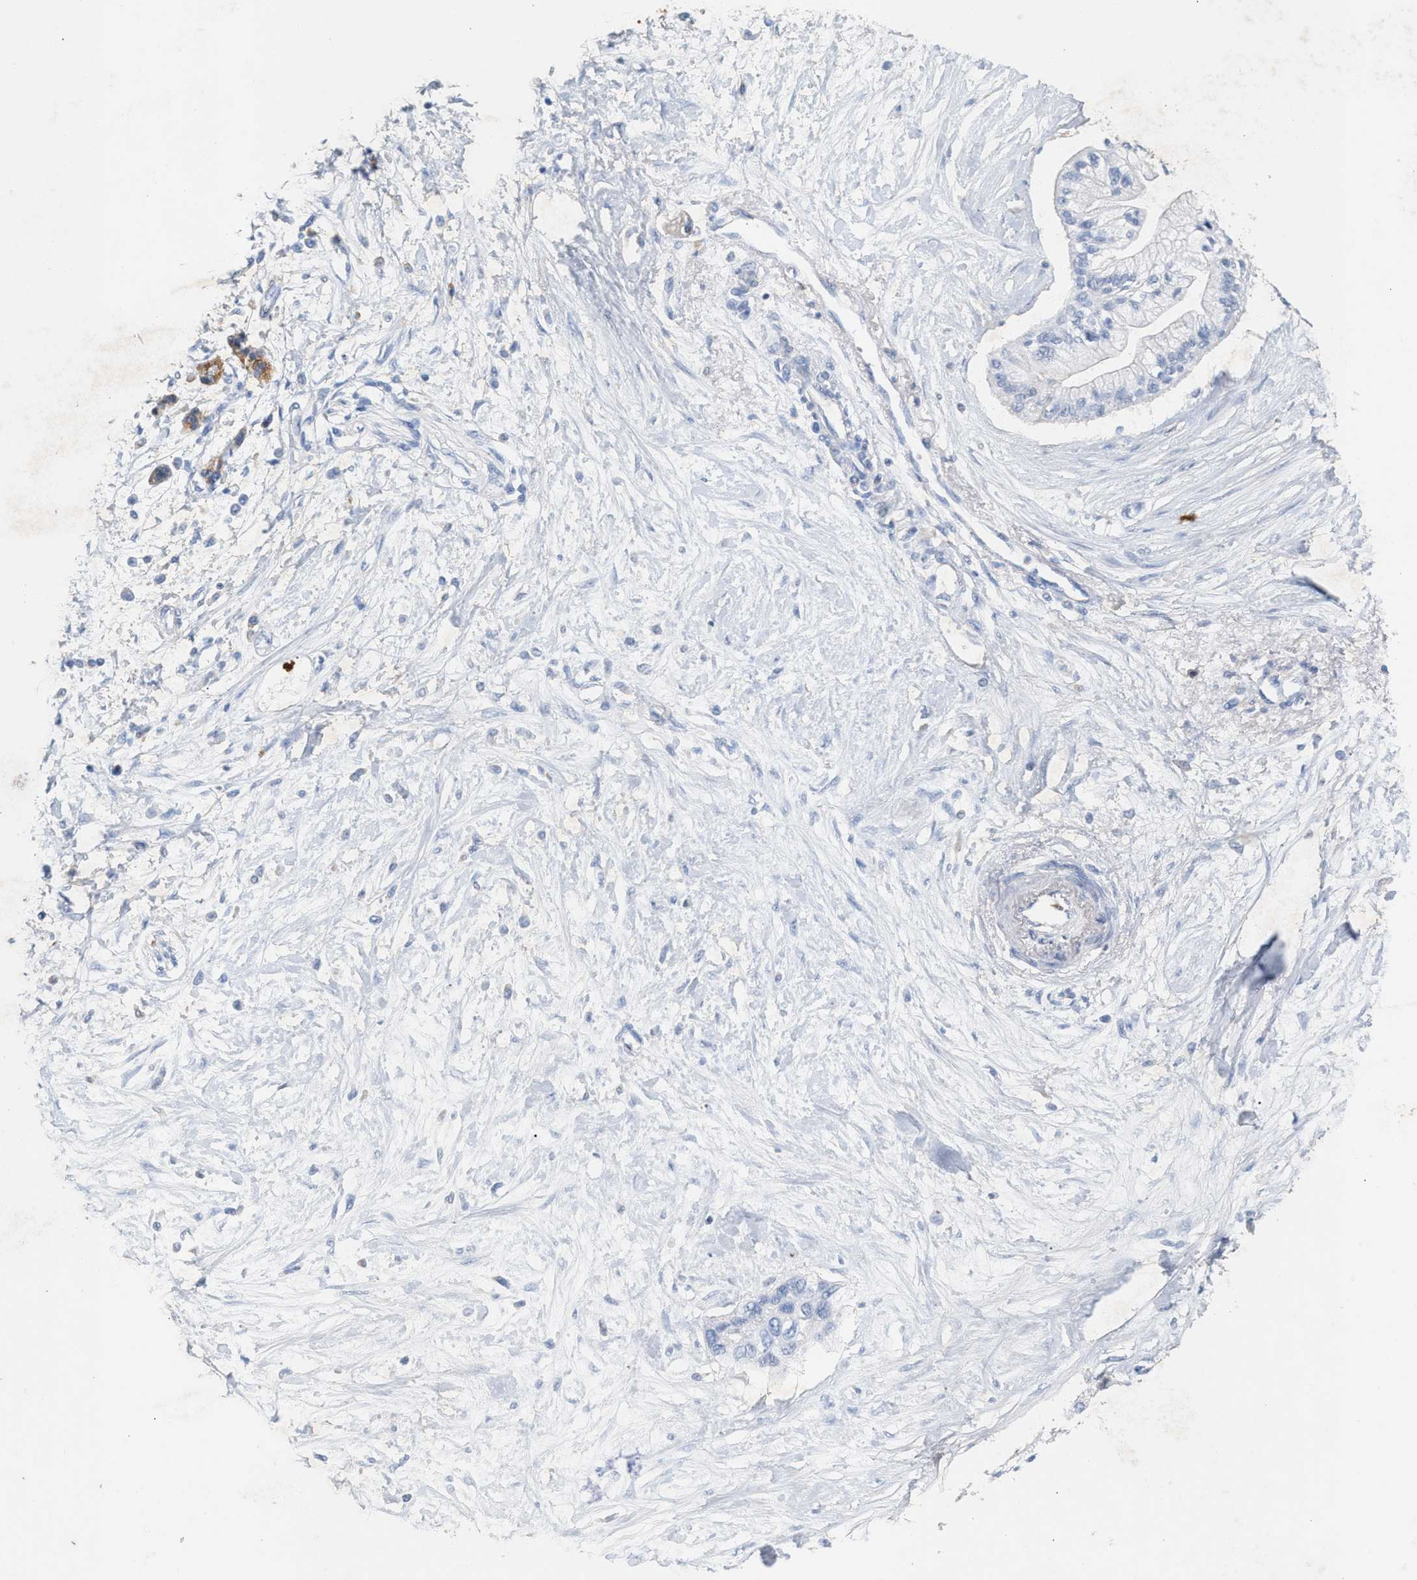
{"staining": {"intensity": "negative", "quantity": "none", "location": "none"}, "tissue": "pancreatic cancer", "cell_type": "Tumor cells", "image_type": "cancer", "snomed": [{"axis": "morphology", "description": "Adenocarcinoma, NOS"}, {"axis": "topography", "description": "Pancreas"}], "caption": "DAB immunohistochemical staining of human pancreatic cancer (adenocarcinoma) displays no significant expression in tumor cells.", "gene": "APOH", "patient": {"sex": "female", "age": 77}}